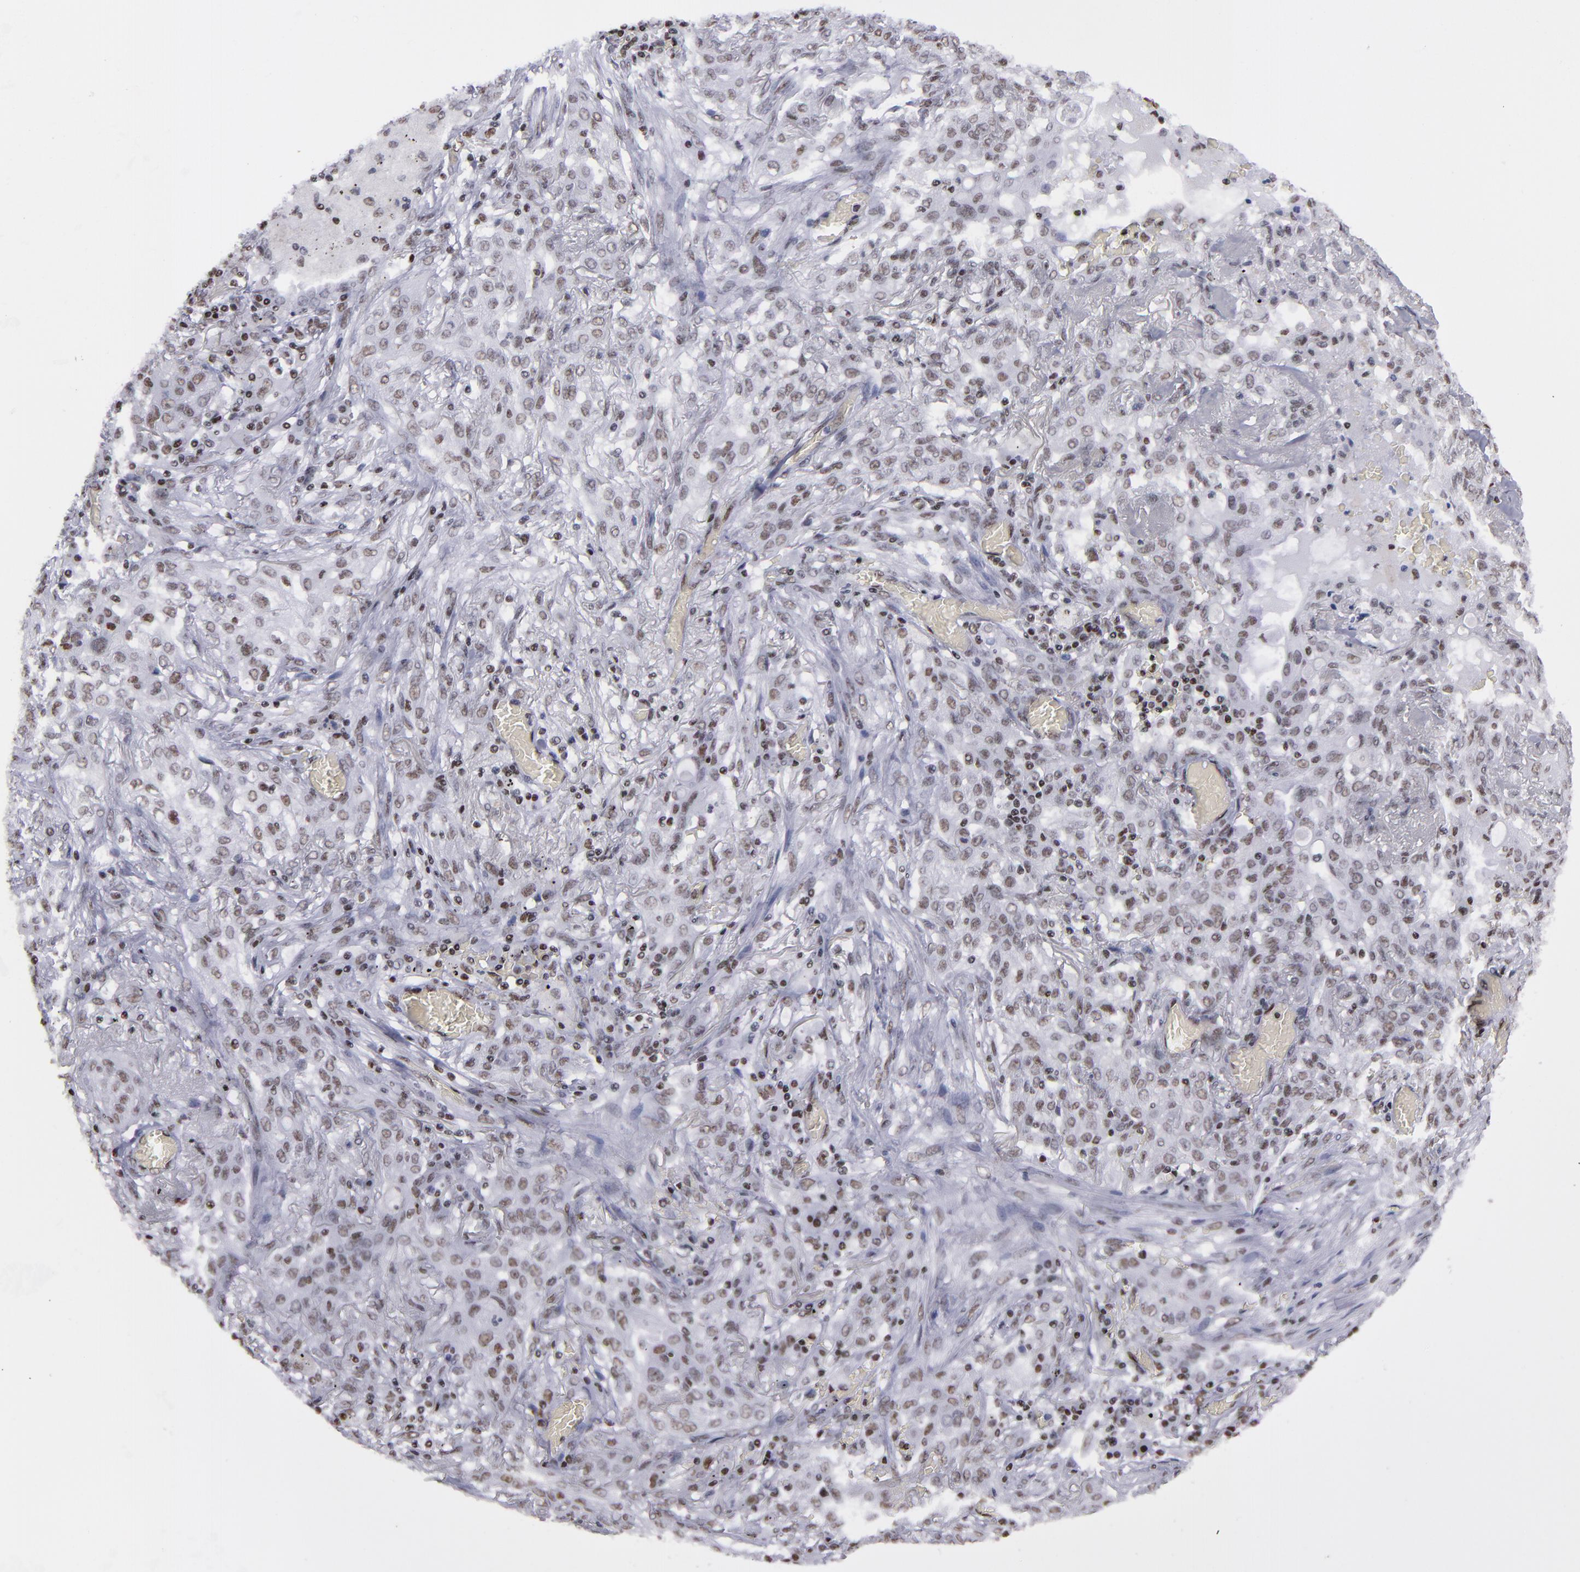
{"staining": {"intensity": "weak", "quantity": ">75%", "location": "nuclear"}, "tissue": "lung cancer", "cell_type": "Tumor cells", "image_type": "cancer", "snomed": [{"axis": "morphology", "description": "Squamous cell carcinoma, NOS"}, {"axis": "topography", "description": "Lung"}], "caption": "Tumor cells demonstrate low levels of weak nuclear positivity in about >75% of cells in human lung cancer (squamous cell carcinoma).", "gene": "TERF2", "patient": {"sex": "female", "age": 47}}